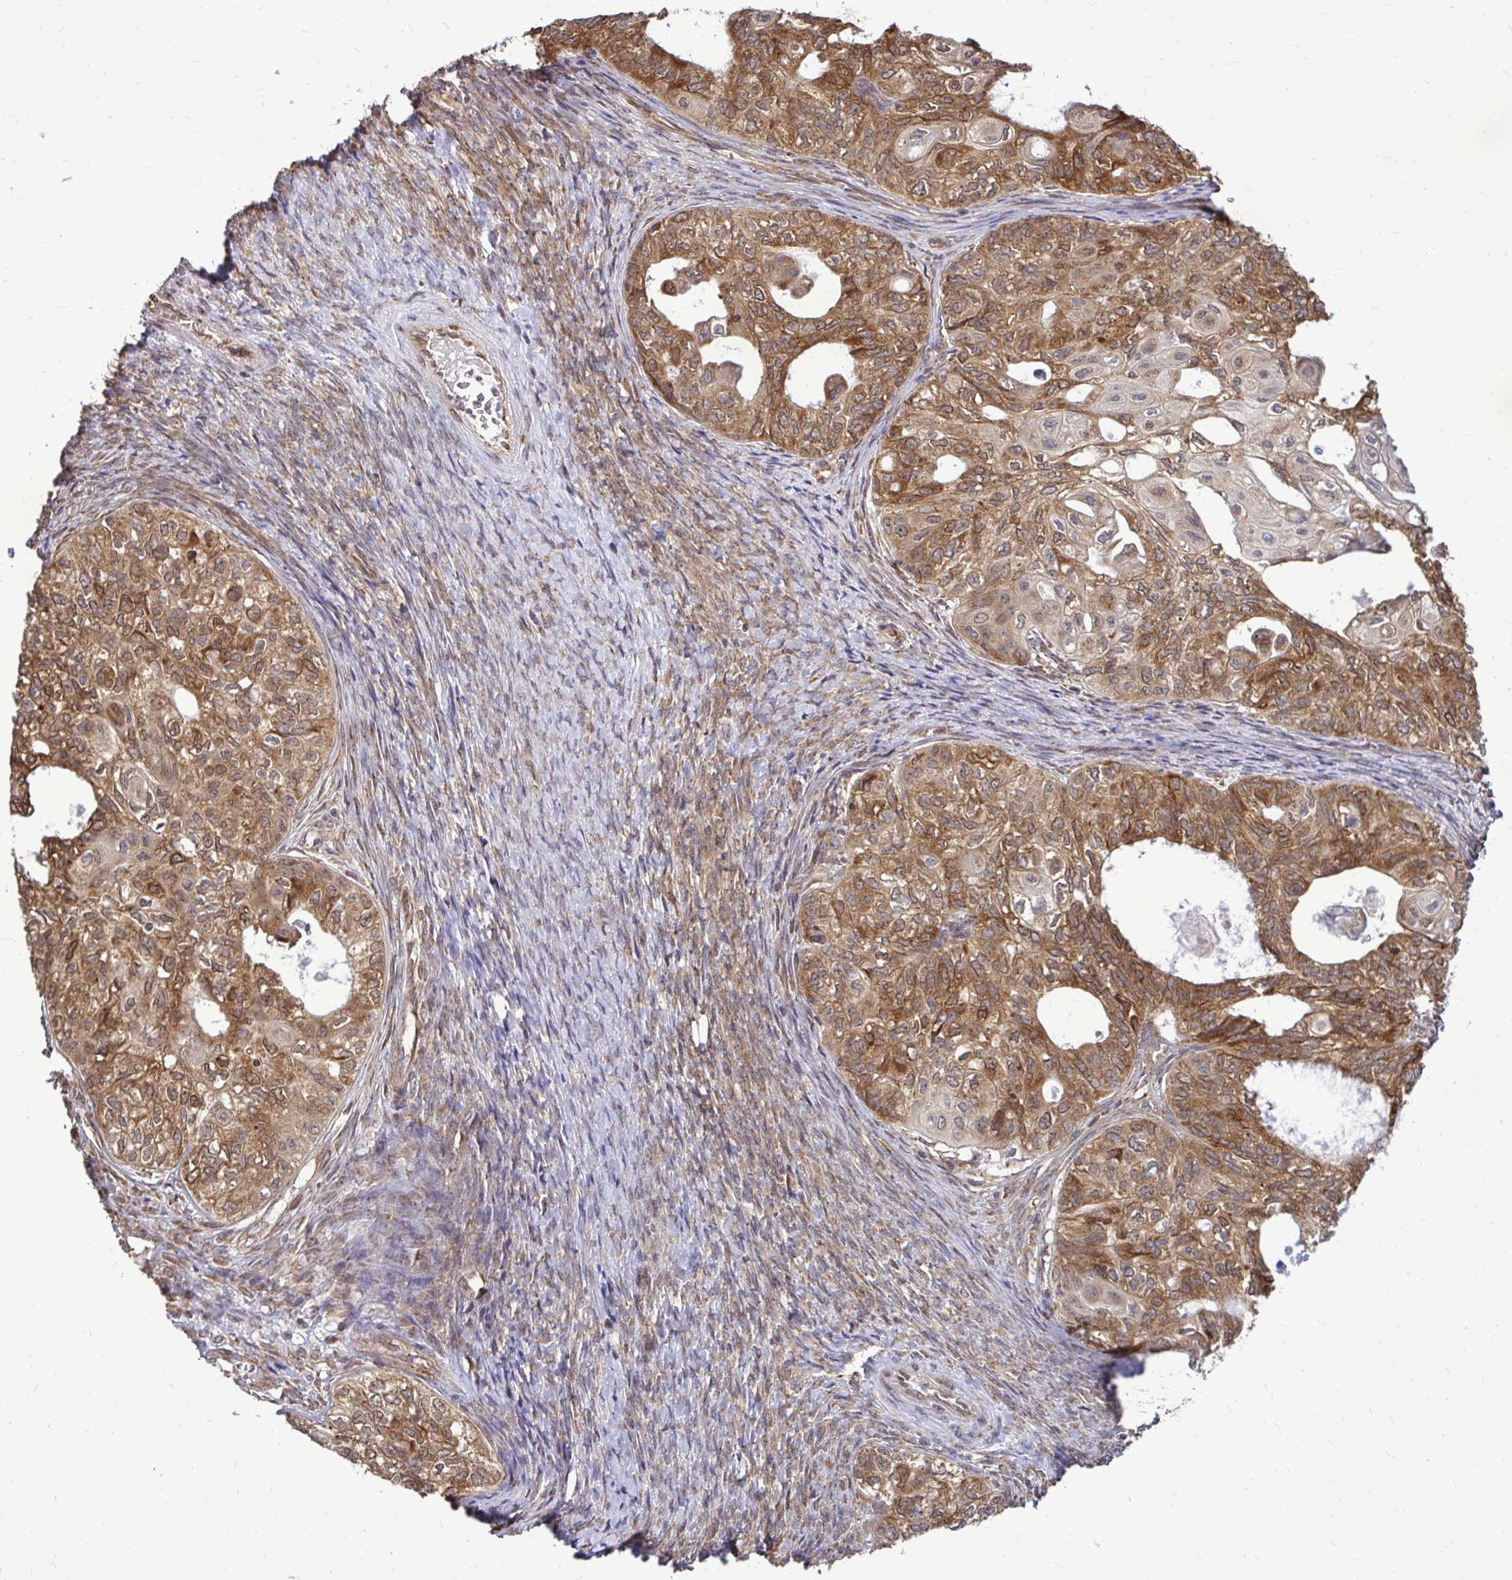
{"staining": {"intensity": "moderate", "quantity": ">75%", "location": "cytoplasmic/membranous,nuclear"}, "tissue": "ovarian cancer", "cell_type": "Tumor cells", "image_type": "cancer", "snomed": [{"axis": "morphology", "description": "Carcinoma, endometroid"}, {"axis": "topography", "description": "Ovary"}], "caption": "A medium amount of moderate cytoplasmic/membranous and nuclear positivity is identified in about >75% of tumor cells in ovarian cancer (endometroid carcinoma) tissue.", "gene": "FMR1", "patient": {"sex": "female", "age": 64}}